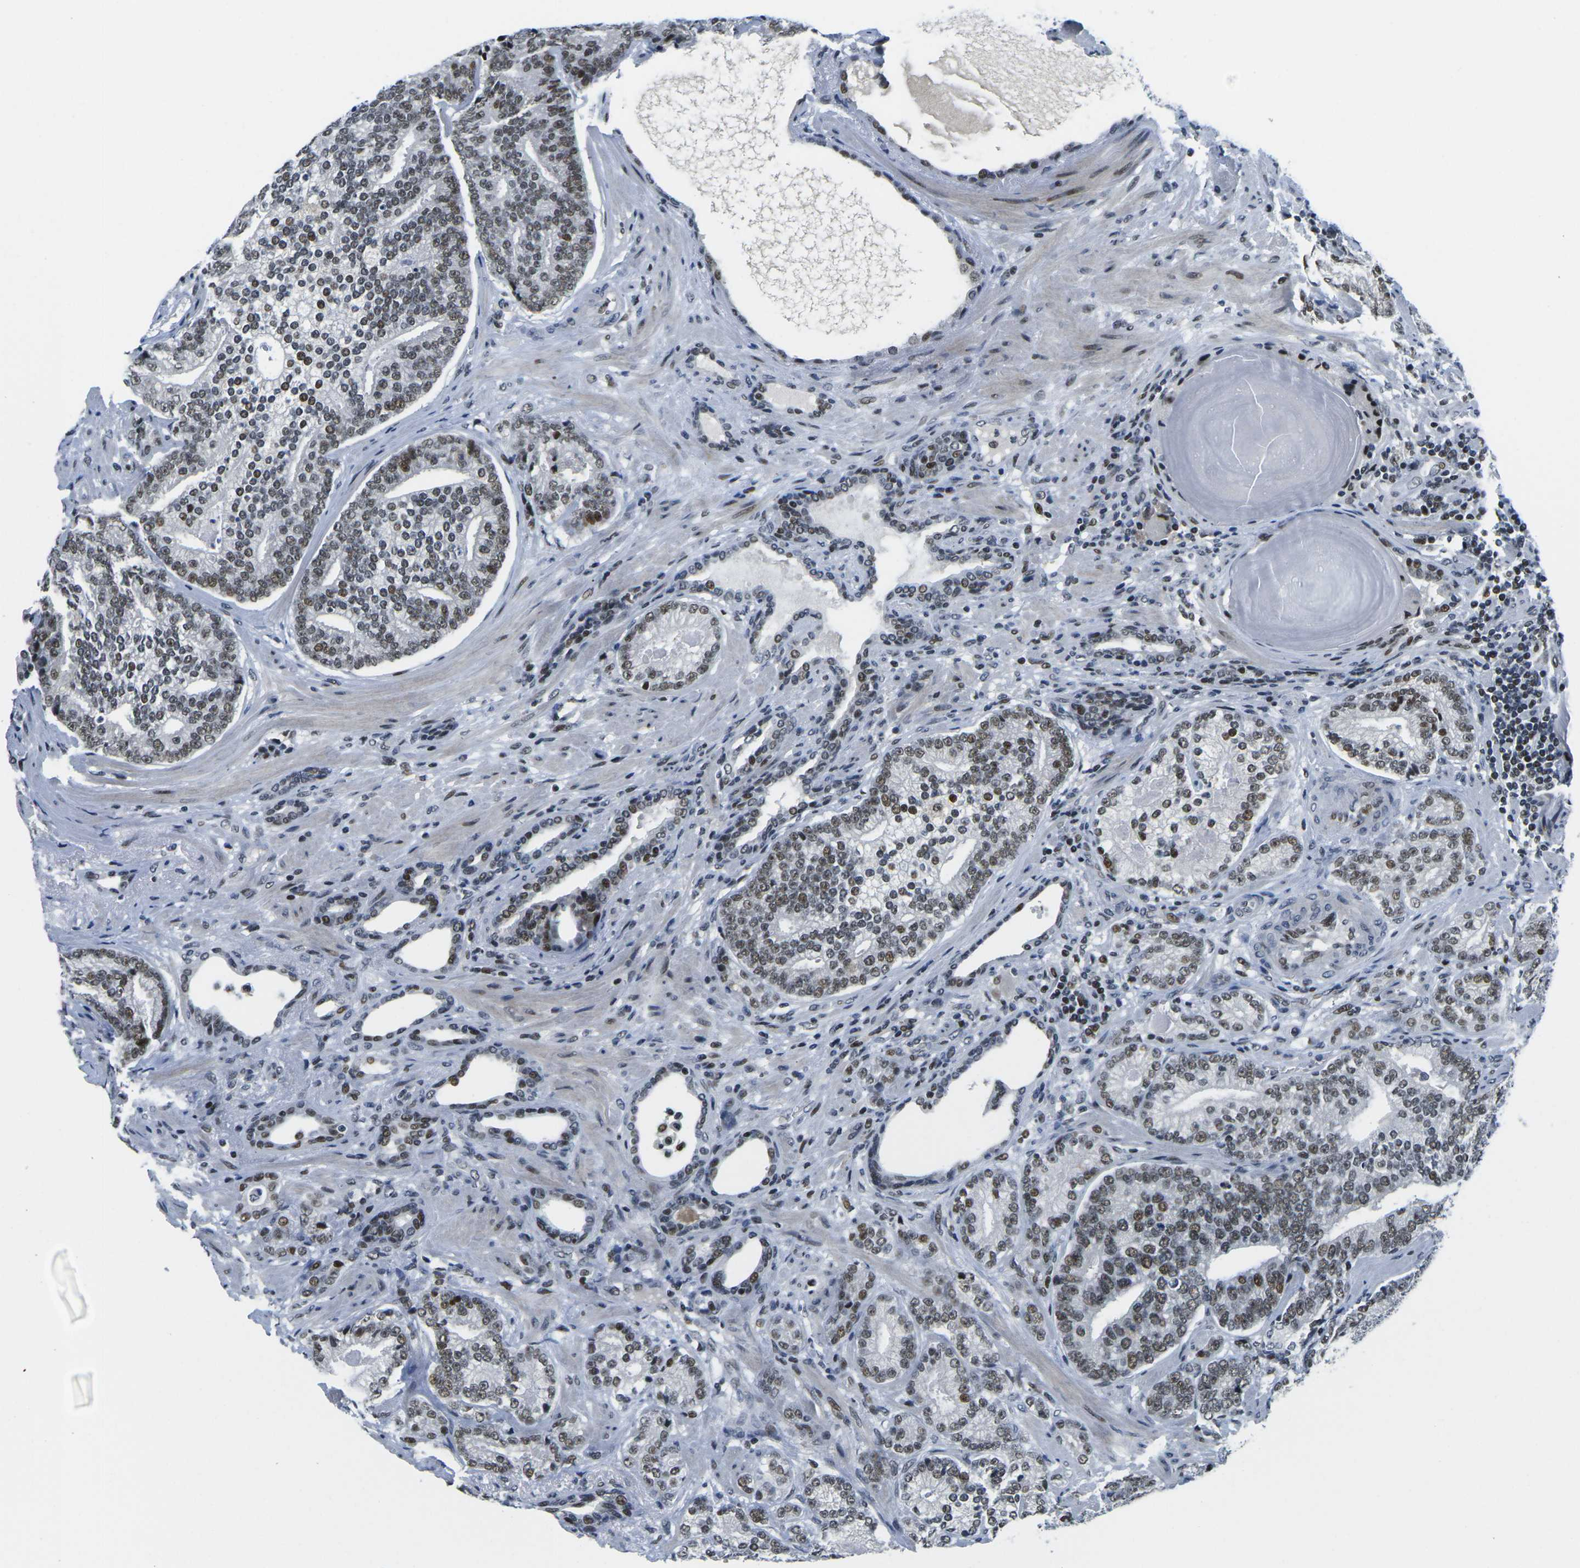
{"staining": {"intensity": "moderate", "quantity": "25%-75%", "location": "nuclear"}, "tissue": "prostate cancer", "cell_type": "Tumor cells", "image_type": "cancer", "snomed": [{"axis": "morphology", "description": "Adenocarcinoma, High grade"}, {"axis": "topography", "description": "Prostate"}], "caption": "A histopathology image of prostate high-grade adenocarcinoma stained for a protein demonstrates moderate nuclear brown staining in tumor cells.", "gene": "PRPF8", "patient": {"sex": "male", "age": 61}}